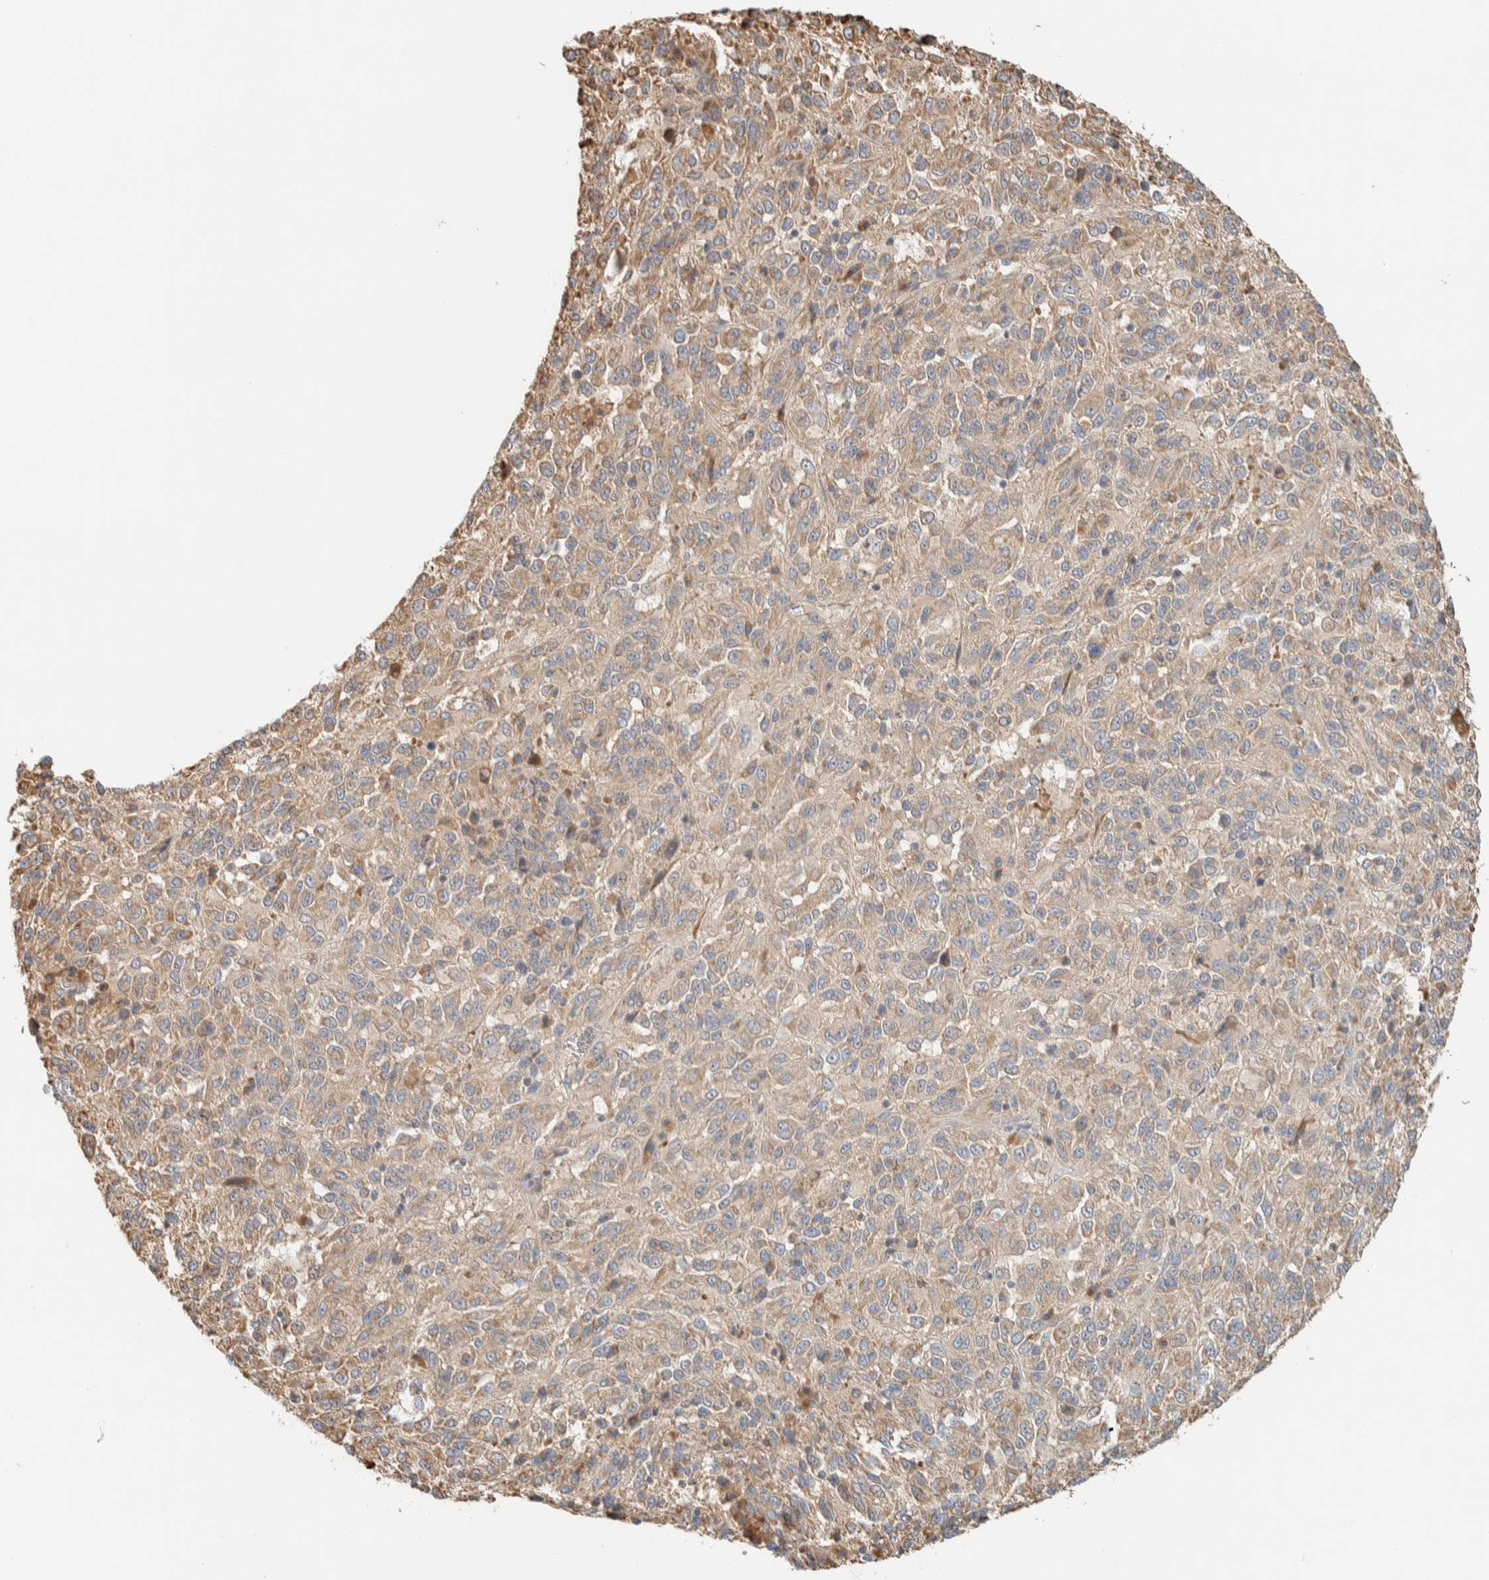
{"staining": {"intensity": "weak", "quantity": "25%-75%", "location": "cytoplasmic/membranous"}, "tissue": "melanoma", "cell_type": "Tumor cells", "image_type": "cancer", "snomed": [{"axis": "morphology", "description": "Malignant melanoma, Metastatic site"}, {"axis": "topography", "description": "Lung"}], "caption": "Weak cytoplasmic/membranous positivity for a protein is appreciated in approximately 25%-75% of tumor cells of malignant melanoma (metastatic site) using immunohistochemistry.", "gene": "RAB11FIP1", "patient": {"sex": "male", "age": 64}}